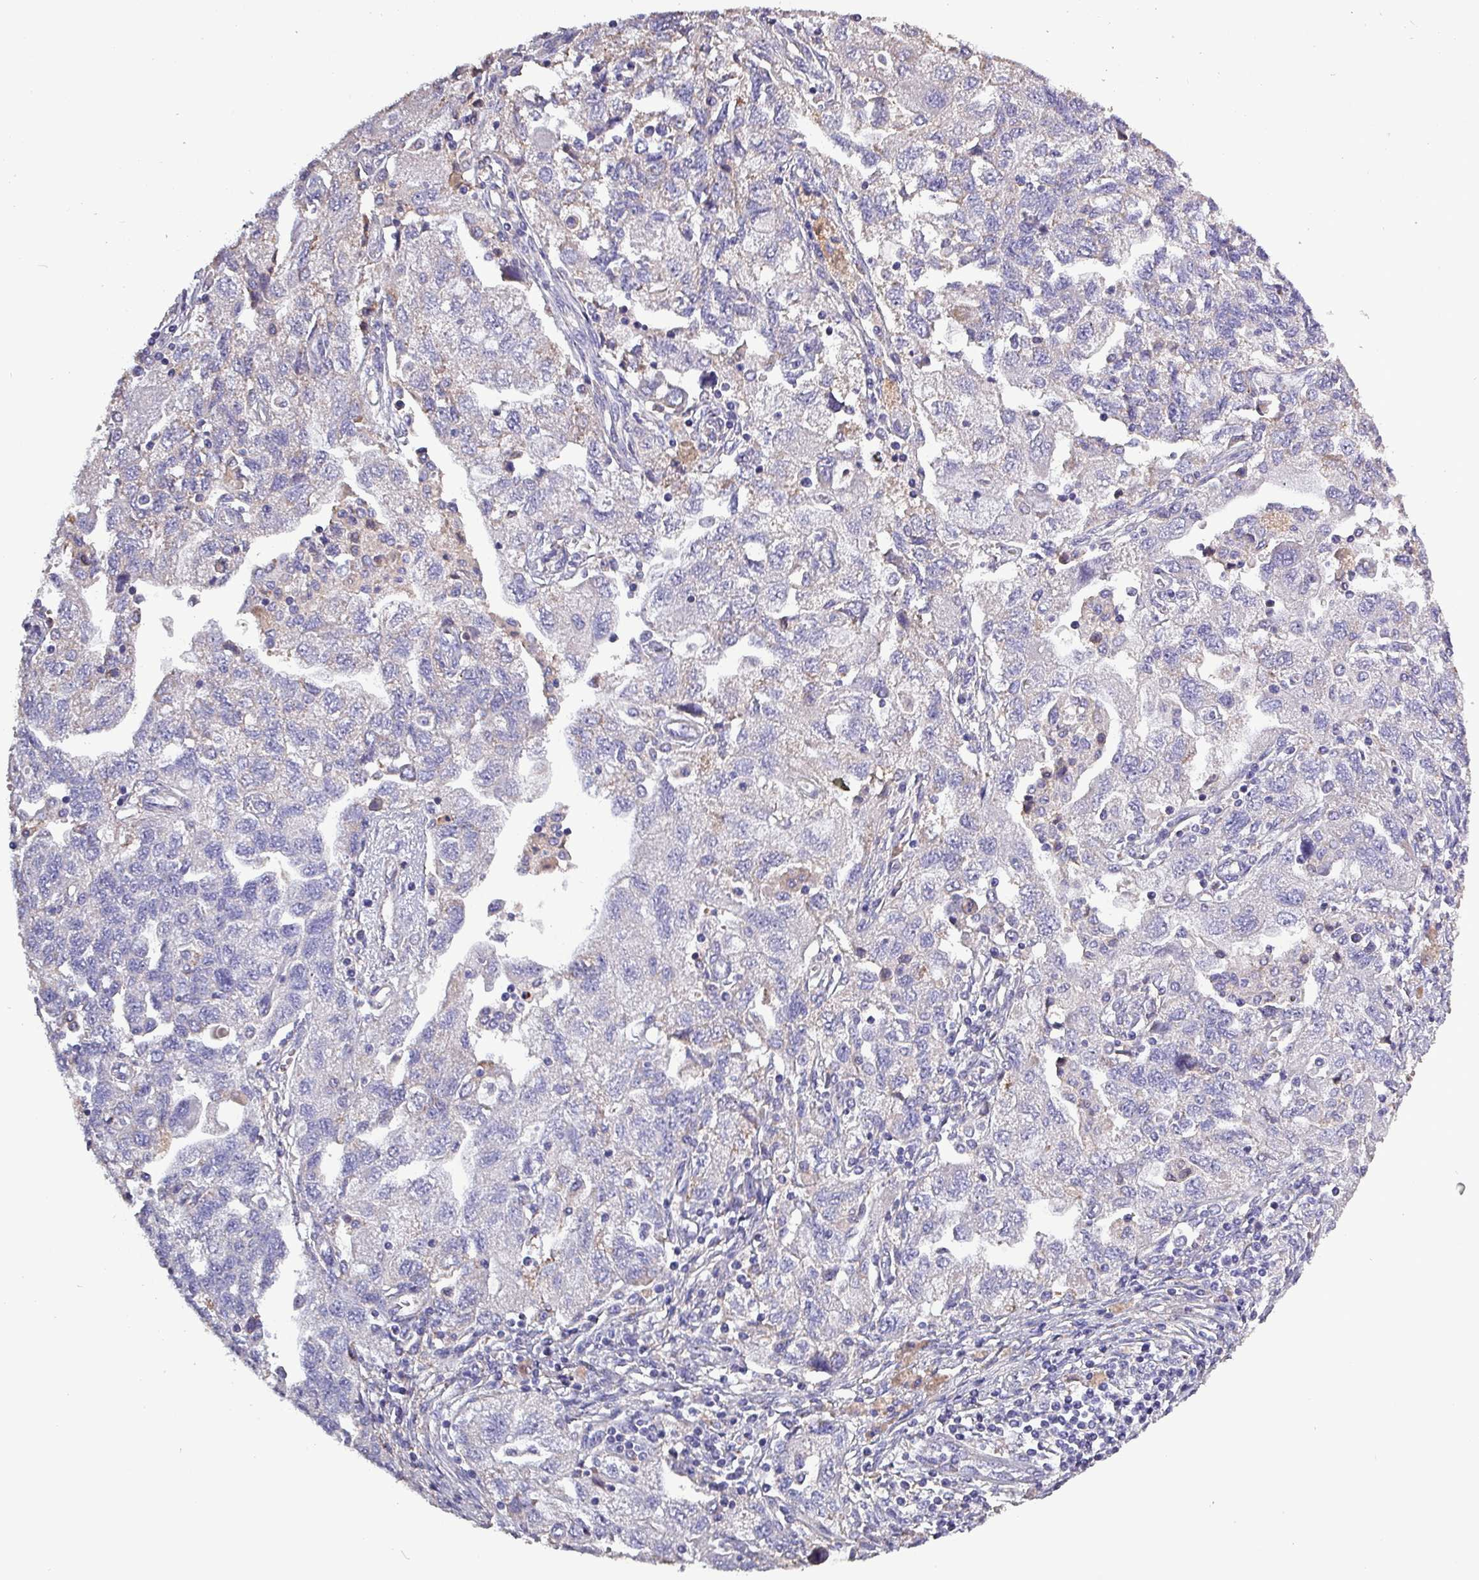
{"staining": {"intensity": "negative", "quantity": "none", "location": "none"}, "tissue": "ovarian cancer", "cell_type": "Tumor cells", "image_type": "cancer", "snomed": [{"axis": "morphology", "description": "Carcinoma, NOS"}, {"axis": "morphology", "description": "Cystadenocarcinoma, serous, NOS"}, {"axis": "topography", "description": "Ovary"}], "caption": "Tumor cells show no significant protein positivity in ovarian cancer.", "gene": "HTRA4", "patient": {"sex": "female", "age": 69}}